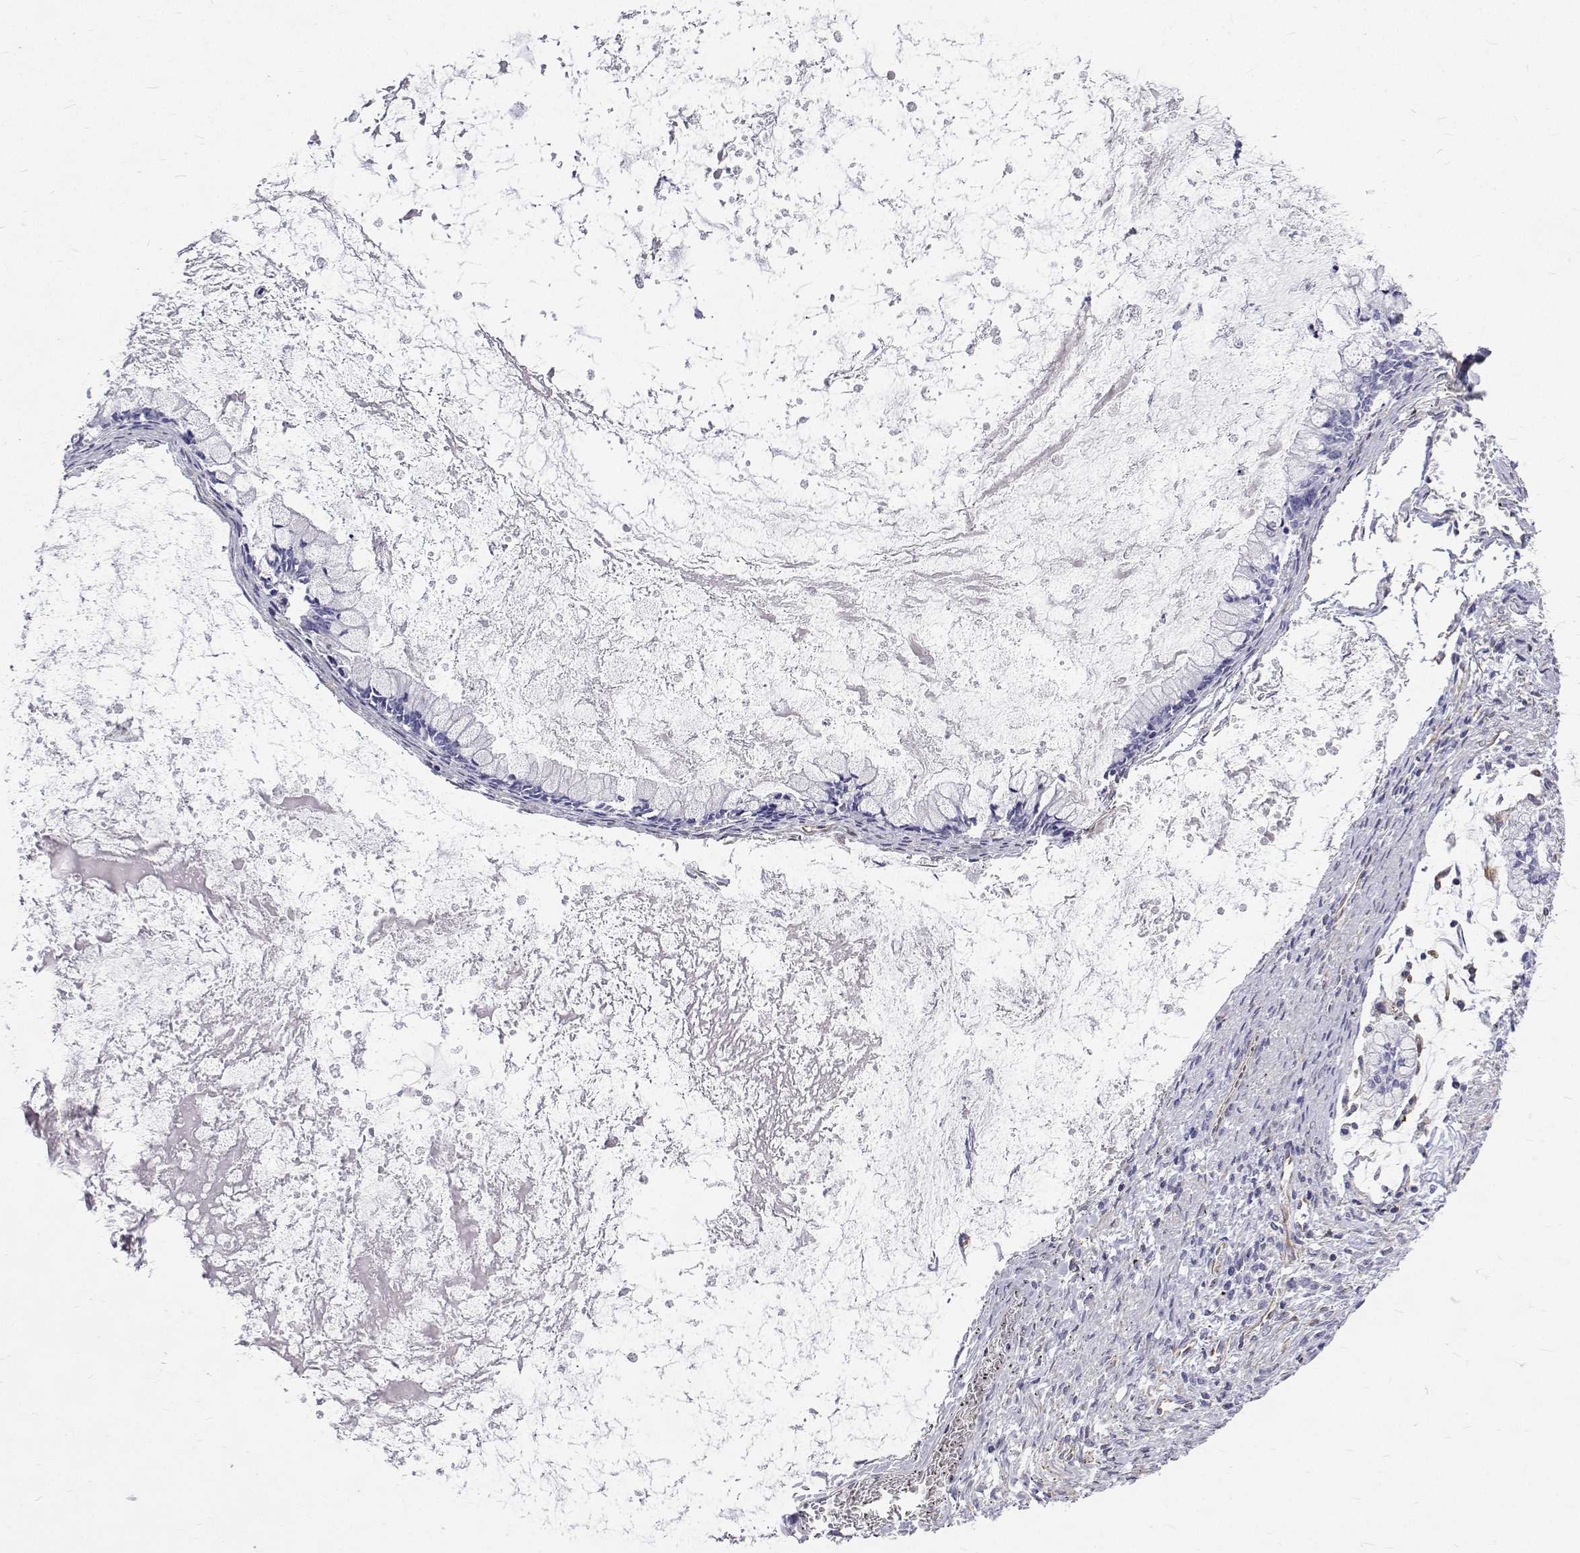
{"staining": {"intensity": "negative", "quantity": "none", "location": "none"}, "tissue": "ovarian cancer", "cell_type": "Tumor cells", "image_type": "cancer", "snomed": [{"axis": "morphology", "description": "Cystadenocarcinoma, mucinous, NOS"}, {"axis": "topography", "description": "Ovary"}], "caption": "The micrograph demonstrates no staining of tumor cells in ovarian cancer (mucinous cystadenocarcinoma).", "gene": "OPRPN", "patient": {"sex": "female", "age": 67}}